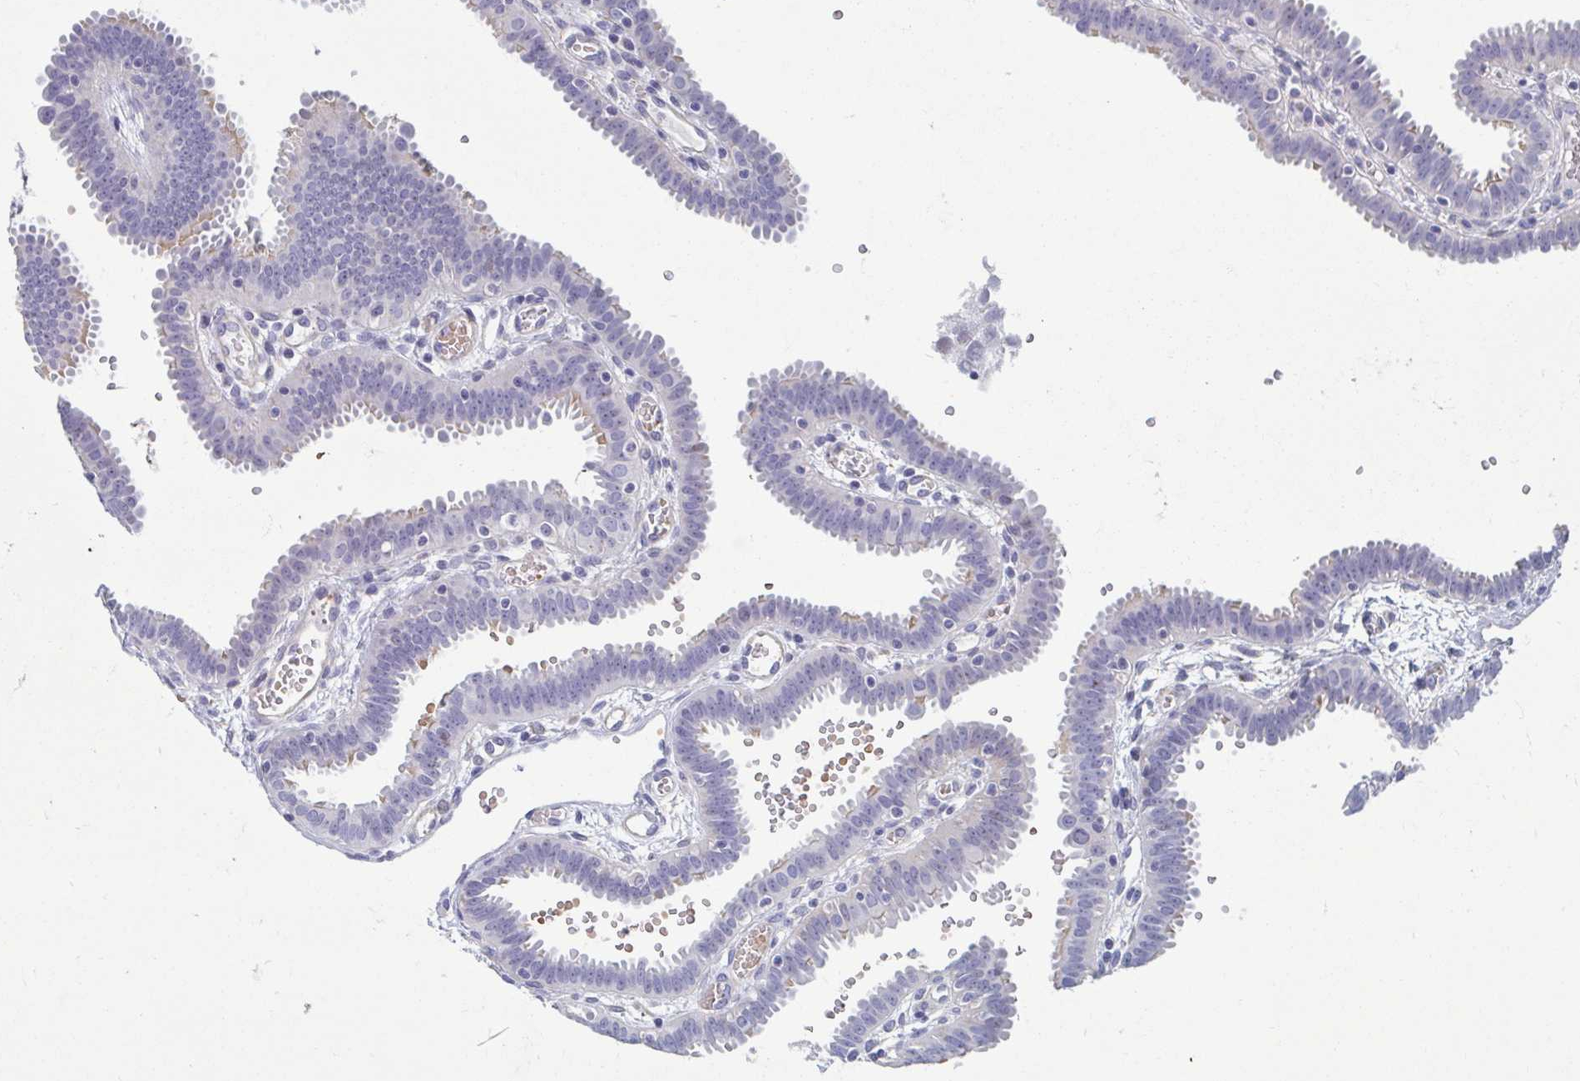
{"staining": {"intensity": "moderate", "quantity": "<25%", "location": "cytoplasmic/membranous"}, "tissue": "fallopian tube", "cell_type": "Glandular cells", "image_type": "normal", "snomed": [{"axis": "morphology", "description": "Normal tissue, NOS"}, {"axis": "topography", "description": "Fallopian tube"}], "caption": "This histopathology image exhibits immunohistochemistry (IHC) staining of normal fallopian tube, with low moderate cytoplasmic/membranous expression in about <25% of glandular cells.", "gene": "MORC4", "patient": {"sex": "female", "age": 37}}